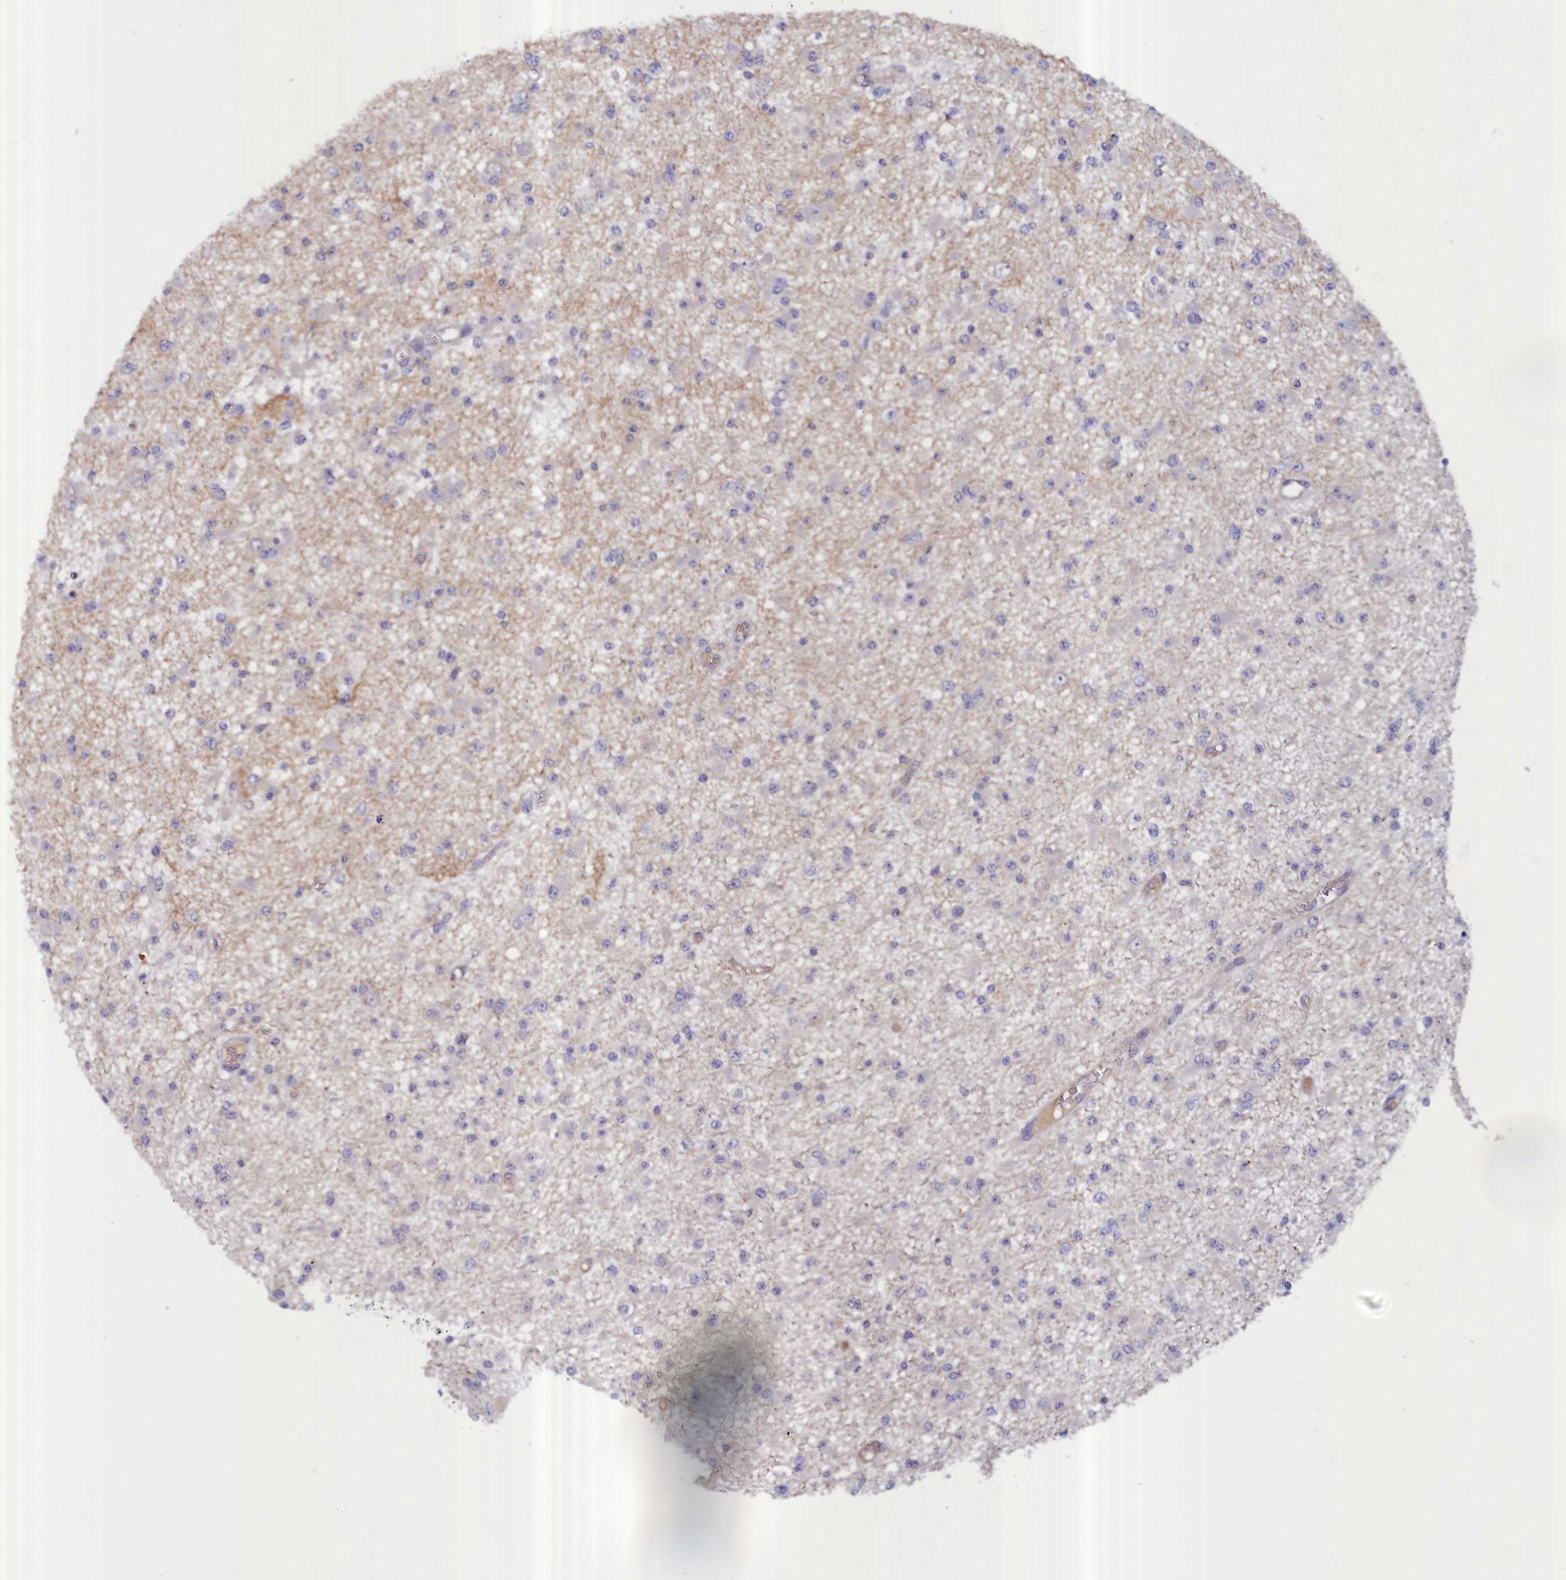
{"staining": {"intensity": "negative", "quantity": "none", "location": "none"}, "tissue": "glioma", "cell_type": "Tumor cells", "image_type": "cancer", "snomed": [{"axis": "morphology", "description": "Glioma, malignant, Low grade"}, {"axis": "topography", "description": "Brain"}], "caption": "Immunohistochemical staining of malignant low-grade glioma shows no significant staining in tumor cells. (DAB immunohistochemistry (IHC) visualized using brightfield microscopy, high magnification).", "gene": "IGFALS", "patient": {"sex": "female", "age": 22}}